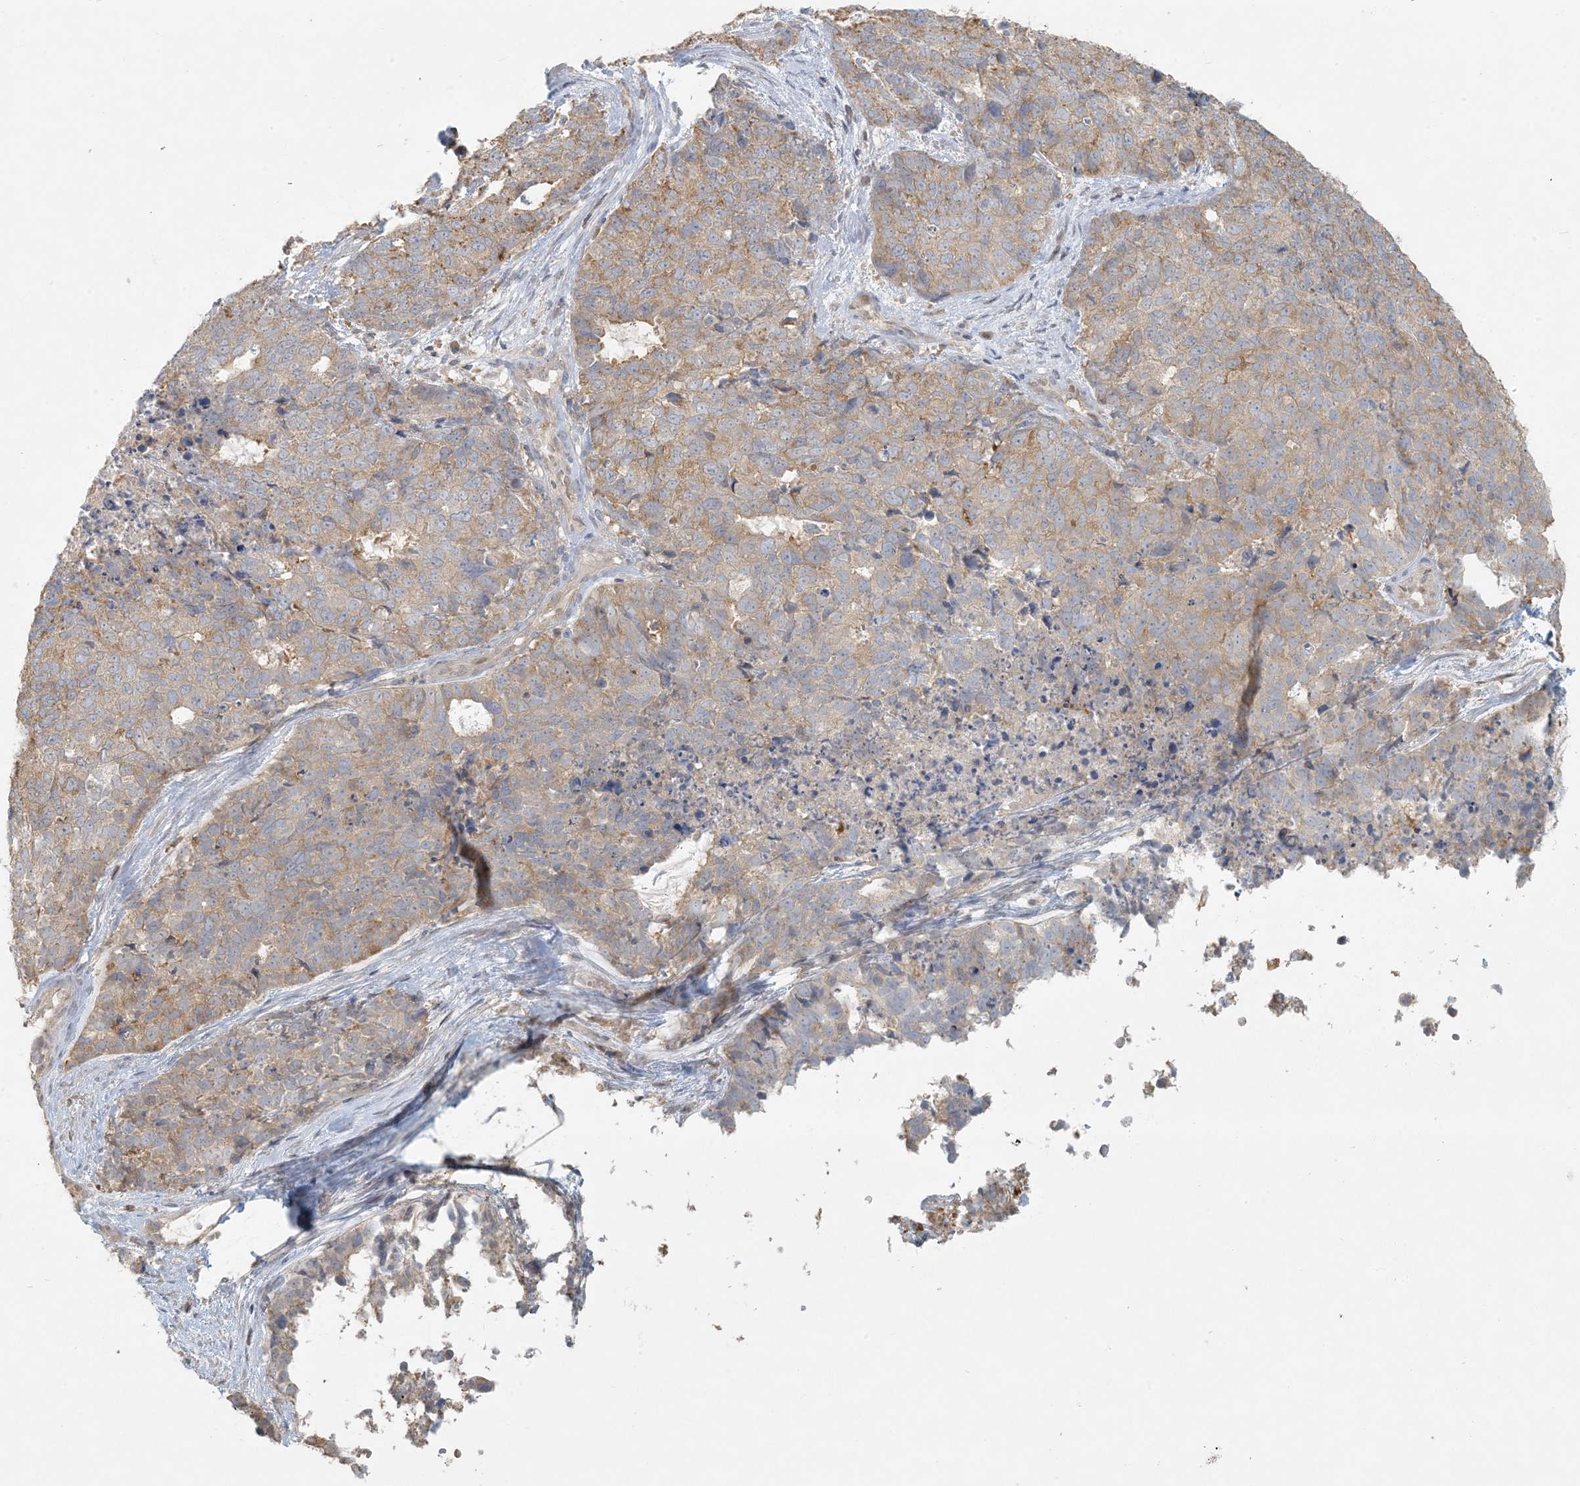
{"staining": {"intensity": "weak", "quantity": ">75%", "location": "cytoplasmic/membranous"}, "tissue": "cervical cancer", "cell_type": "Tumor cells", "image_type": "cancer", "snomed": [{"axis": "morphology", "description": "Squamous cell carcinoma, NOS"}, {"axis": "topography", "description": "Cervix"}], "caption": "A low amount of weak cytoplasmic/membranous positivity is identified in about >75% of tumor cells in squamous cell carcinoma (cervical) tissue. The protein is shown in brown color, while the nuclei are stained blue.", "gene": "HACL1", "patient": {"sex": "female", "age": 63}}